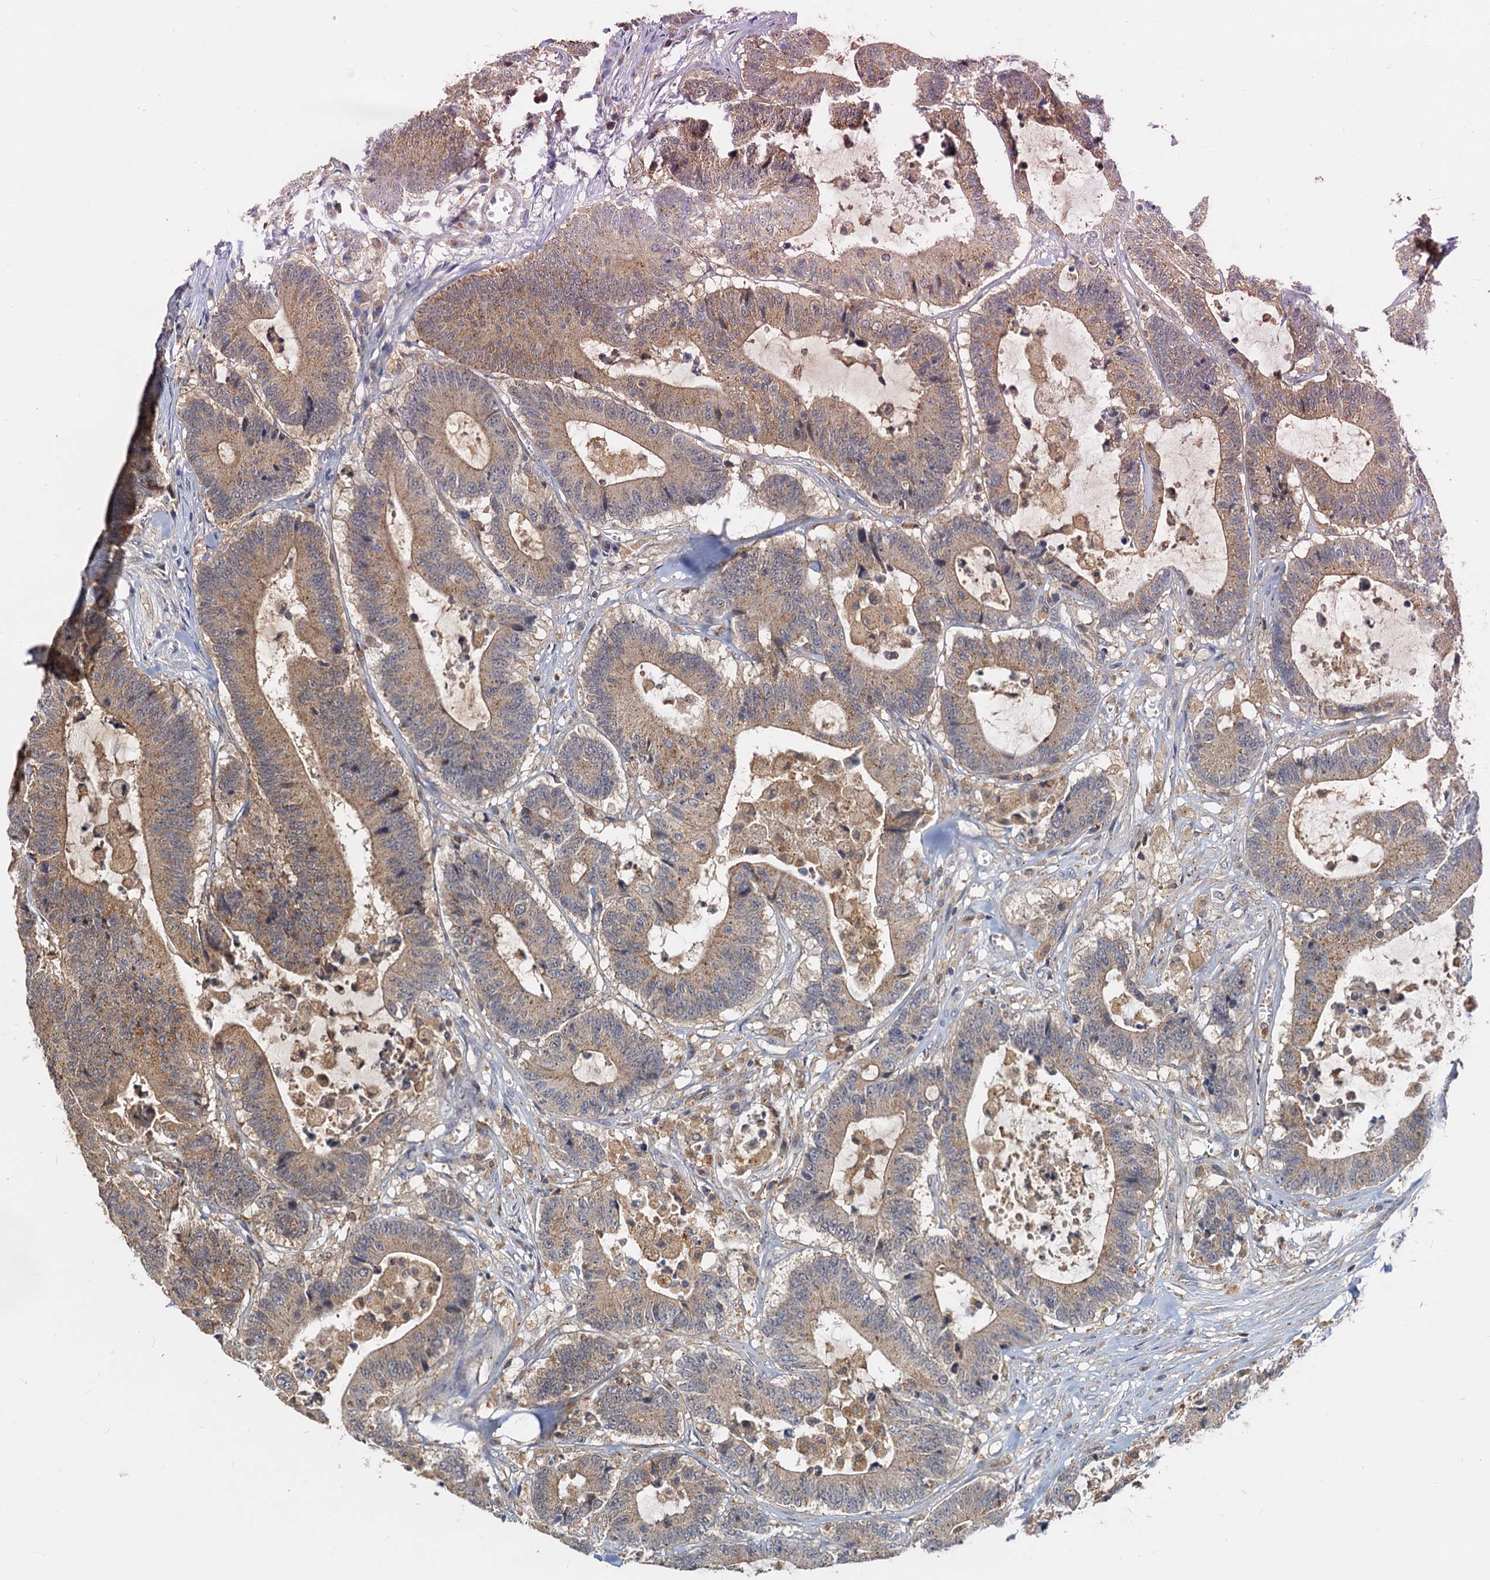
{"staining": {"intensity": "moderate", "quantity": ">75%", "location": "cytoplasmic/membranous"}, "tissue": "colorectal cancer", "cell_type": "Tumor cells", "image_type": "cancer", "snomed": [{"axis": "morphology", "description": "Adenocarcinoma, NOS"}, {"axis": "topography", "description": "Colon"}], "caption": "This micrograph shows colorectal cancer (adenocarcinoma) stained with immunohistochemistry (IHC) to label a protein in brown. The cytoplasmic/membranous of tumor cells show moderate positivity for the protein. Nuclei are counter-stained blue.", "gene": "TOLLIP", "patient": {"sex": "female", "age": 84}}